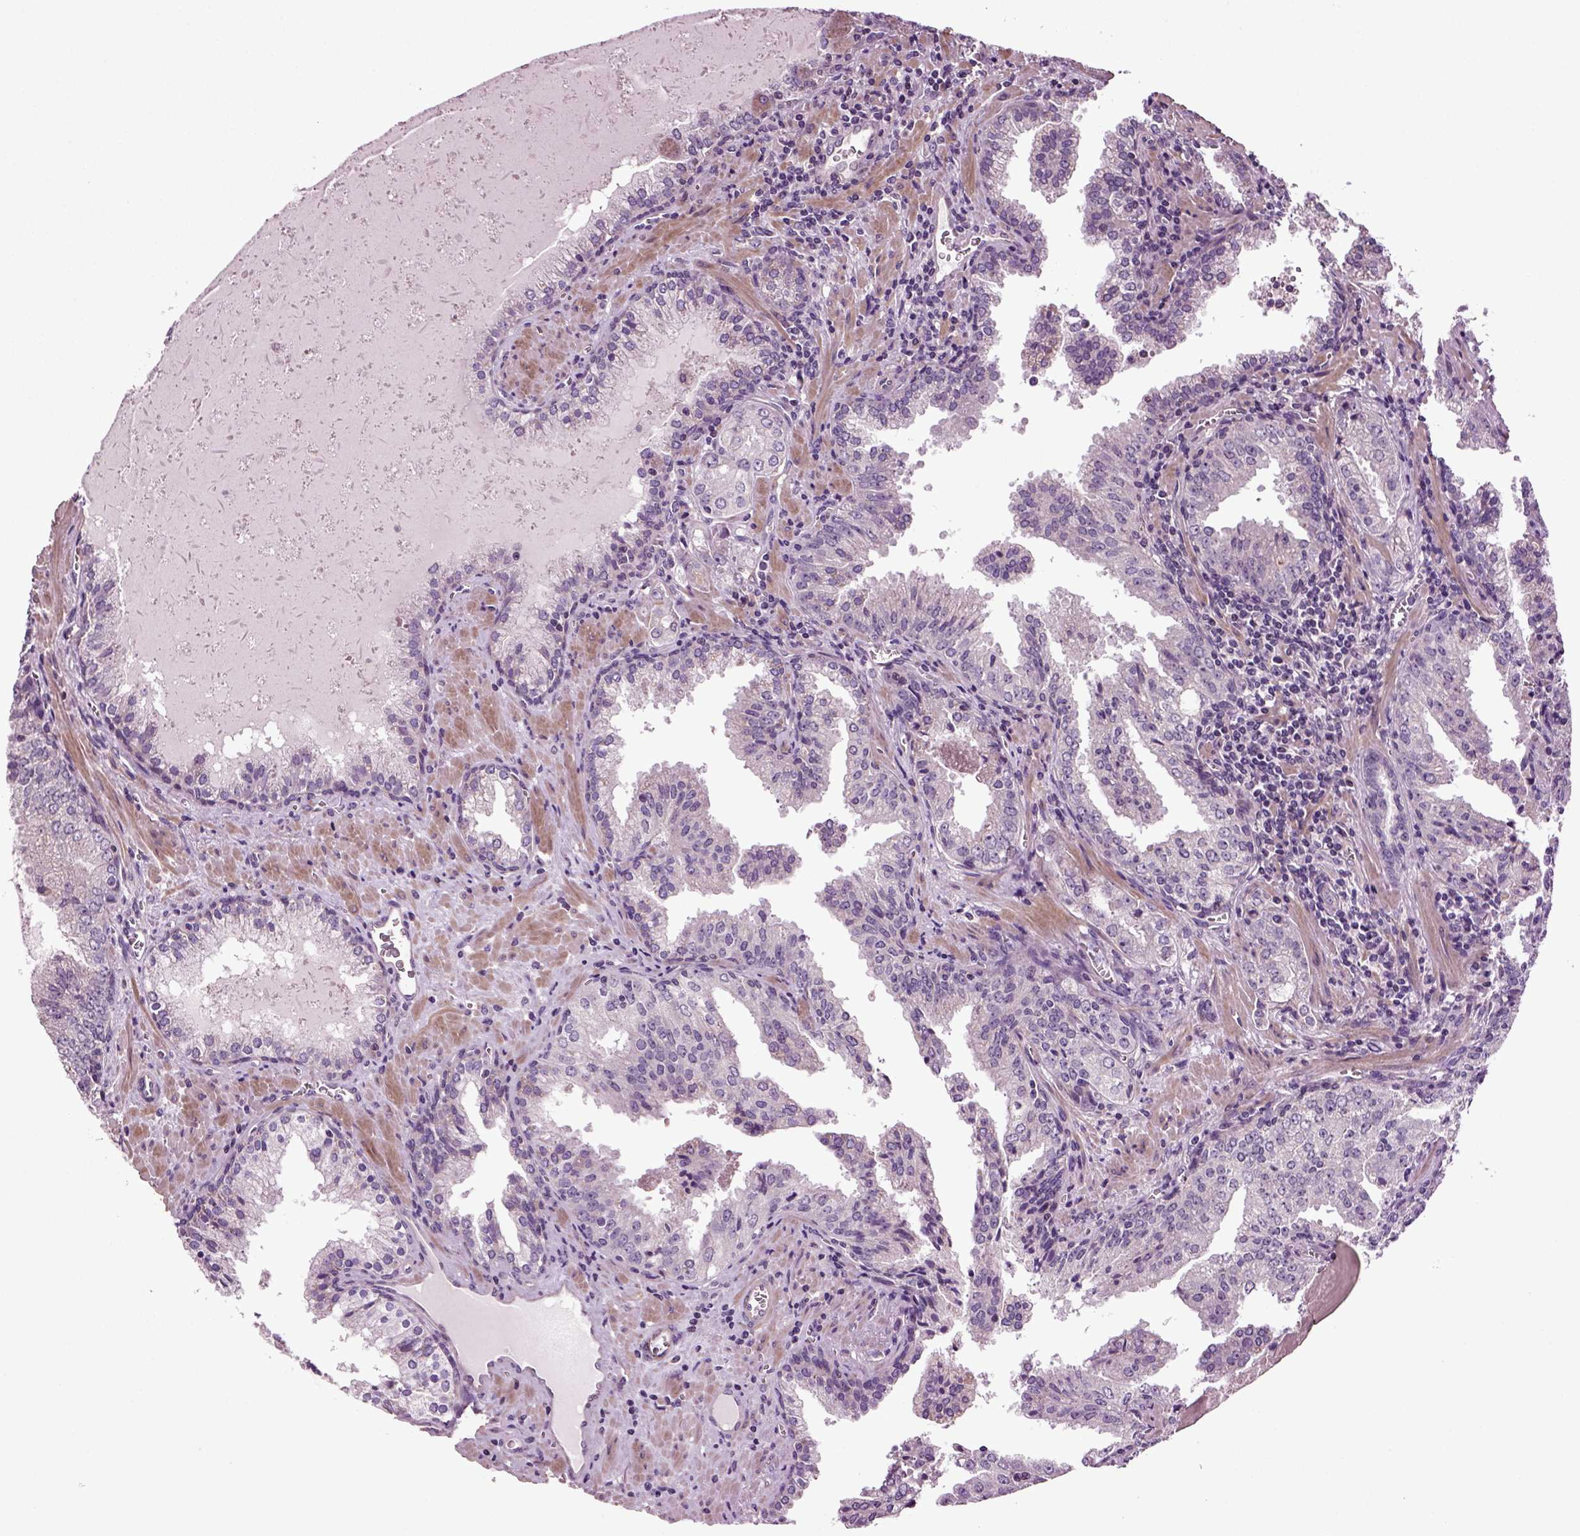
{"staining": {"intensity": "weak", "quantity": "25%-75%", "location": "cytoplasmic/membranous"}, "tissue": "prostate cancer", "cell_type": "Tumor cells", "image_type": "cancer", "snomed": [{"axis": "morphology", "description": "Adenocarcinoma, High grade"}, {"axis": "topography", "description": "Prostate"}], "caption": "Immunohistochemical staining of prostate cancer (high-grade adenocarcinoma) shows low levels of weak cytoplasmic/membranous protein expression in about 25%-75% of tumor cells.", "gene": "HAGHL", "patient": {"sex": "male", "age": 68}}